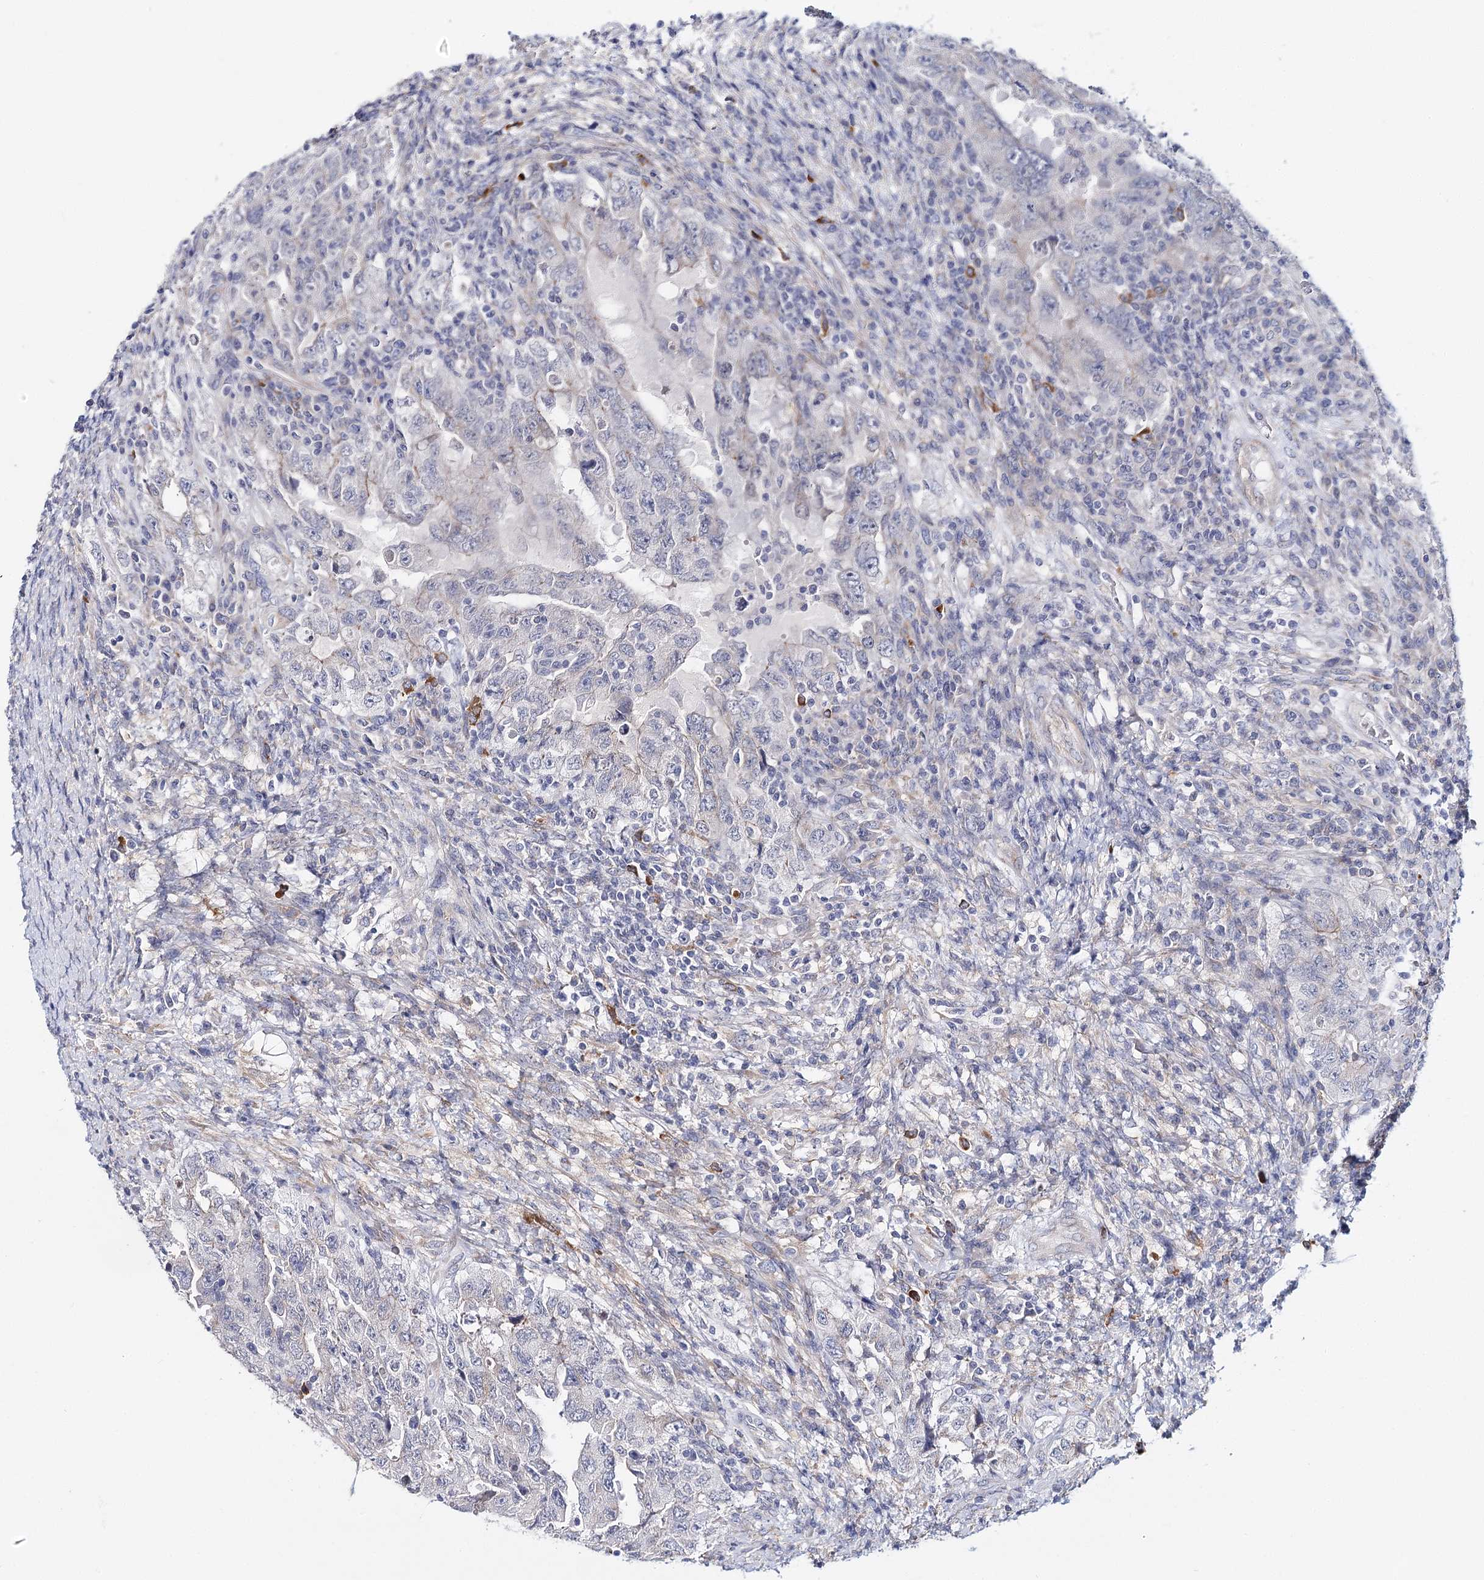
{"staining": {"intensity": "negative", "quantity": "none", "location": "none"}, "tissue": "testis cancer", "cell_type": "Tumor cells", "image_type": "cancer", "snomed": [{"axis": "morphology", "description": "Carcinoma, Embryonal, NOS"}, {"axis": "topography", "description": "Testis"}], "caption": "This is an IHC photomicrograph of human embryonal carcinoma (testis). There is no positivity in tumor cells.", "gene": "TEX12", "patient": {"sex": "male", "age": 26}}